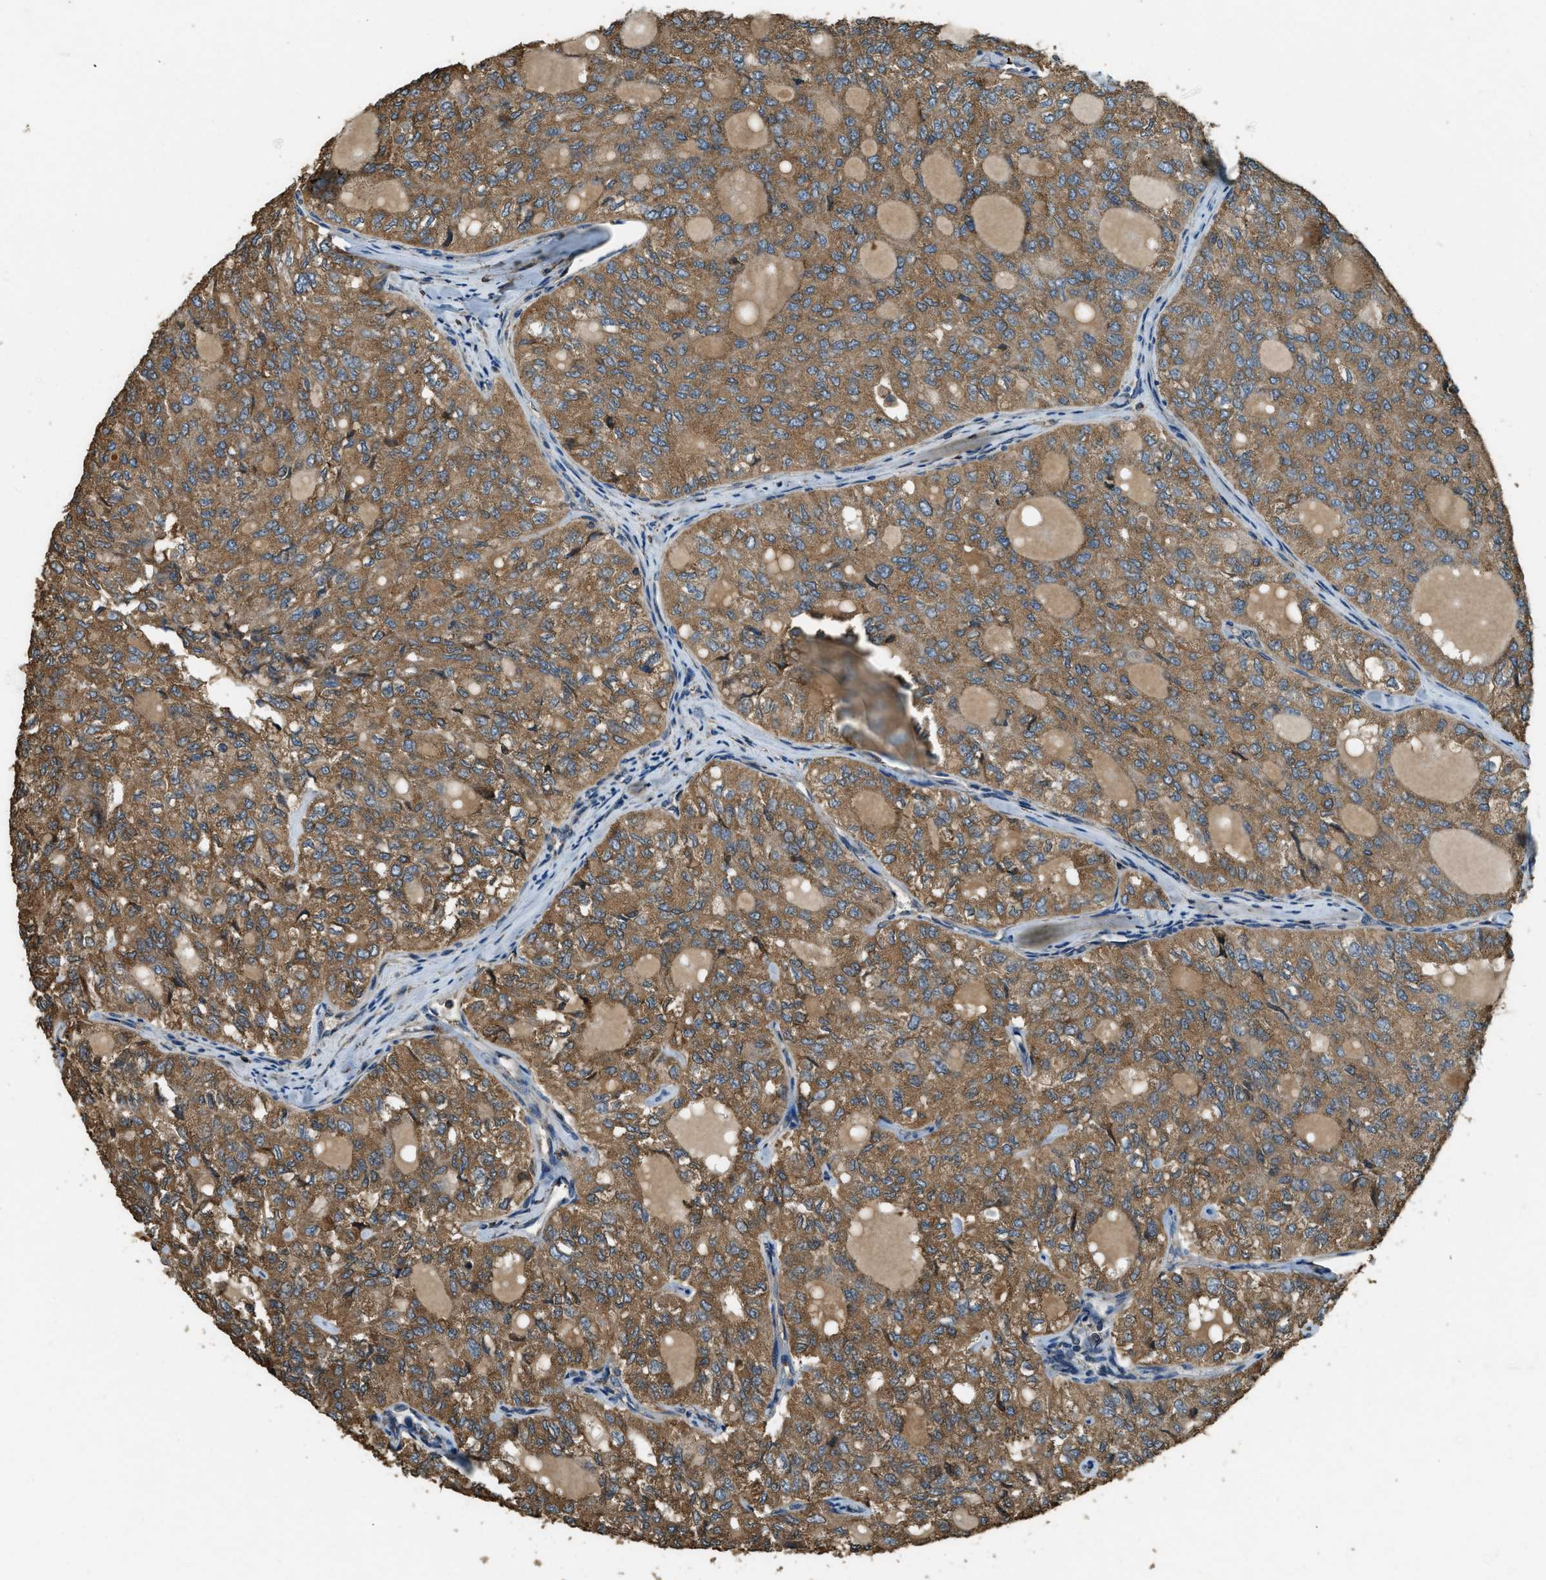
{"staining": {"intensity": "moderate", "quantity": ">75%", "location": "cytoplasmic/membranous"}, "tissue": "thyroid cancer", "cell_type": "Tumor cells", "image_type": "cancer", "snomed": [{"axis": "morphology", "description": "Follicular adenoma carcinoma, NOS"}, {"axis": "topography", "description": "Thyroid gland"}], "caption": "Protein staining of follicular adenoma carcinoma (thyroid) tissue demonstrates moderate cytoplasmic/membranous positivity in about >75% of tumor cells.", "gene": "ERGIC1", "patient": {"sex": "male", "age": 75}}